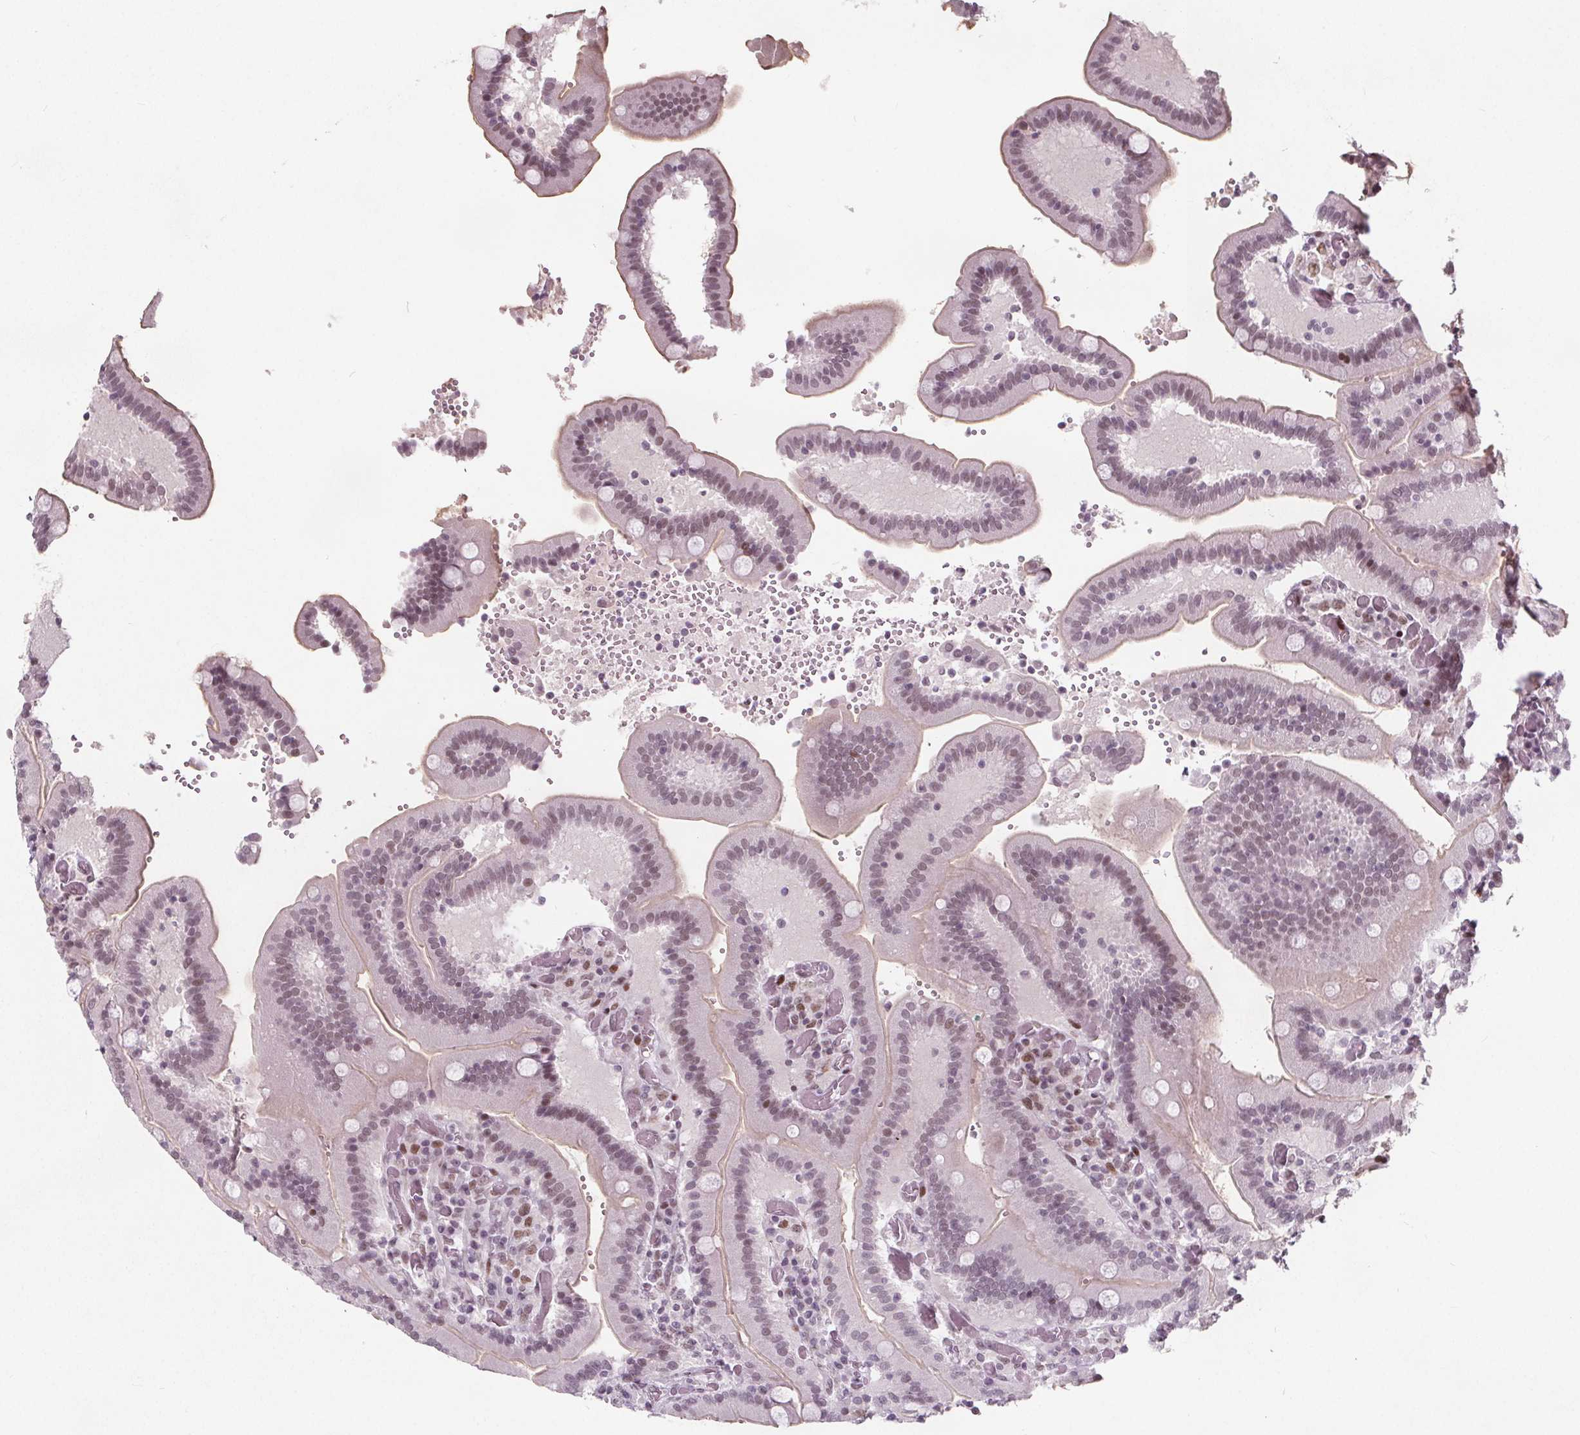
{"staining": {"intensity": "weak", "quantity": "25%-75%", "location": "cytoplasmic/membranous,nuclear"}, "tissue": "duodenum", "cell_type": "Glandular cells", "image_type": "normal", "snomed": [{"axis": "morphology", "description": "Normal tissue, NOS"}, {"axis": "topography", "description": "Duodenum"}], "caption": "Immunohistochemistry (IHC) image of normal duodenum: human duodenum stained using immunohistochemistry shows low levels of weak protein expression localized specifically in the cytoplasmic/membranous,nuclear of glandular cells, appearing as a cytoplasmic/membranous,nuclear brown color.", "gene": "TAF6L", "patient": {"sex": "female", "age": 62}}